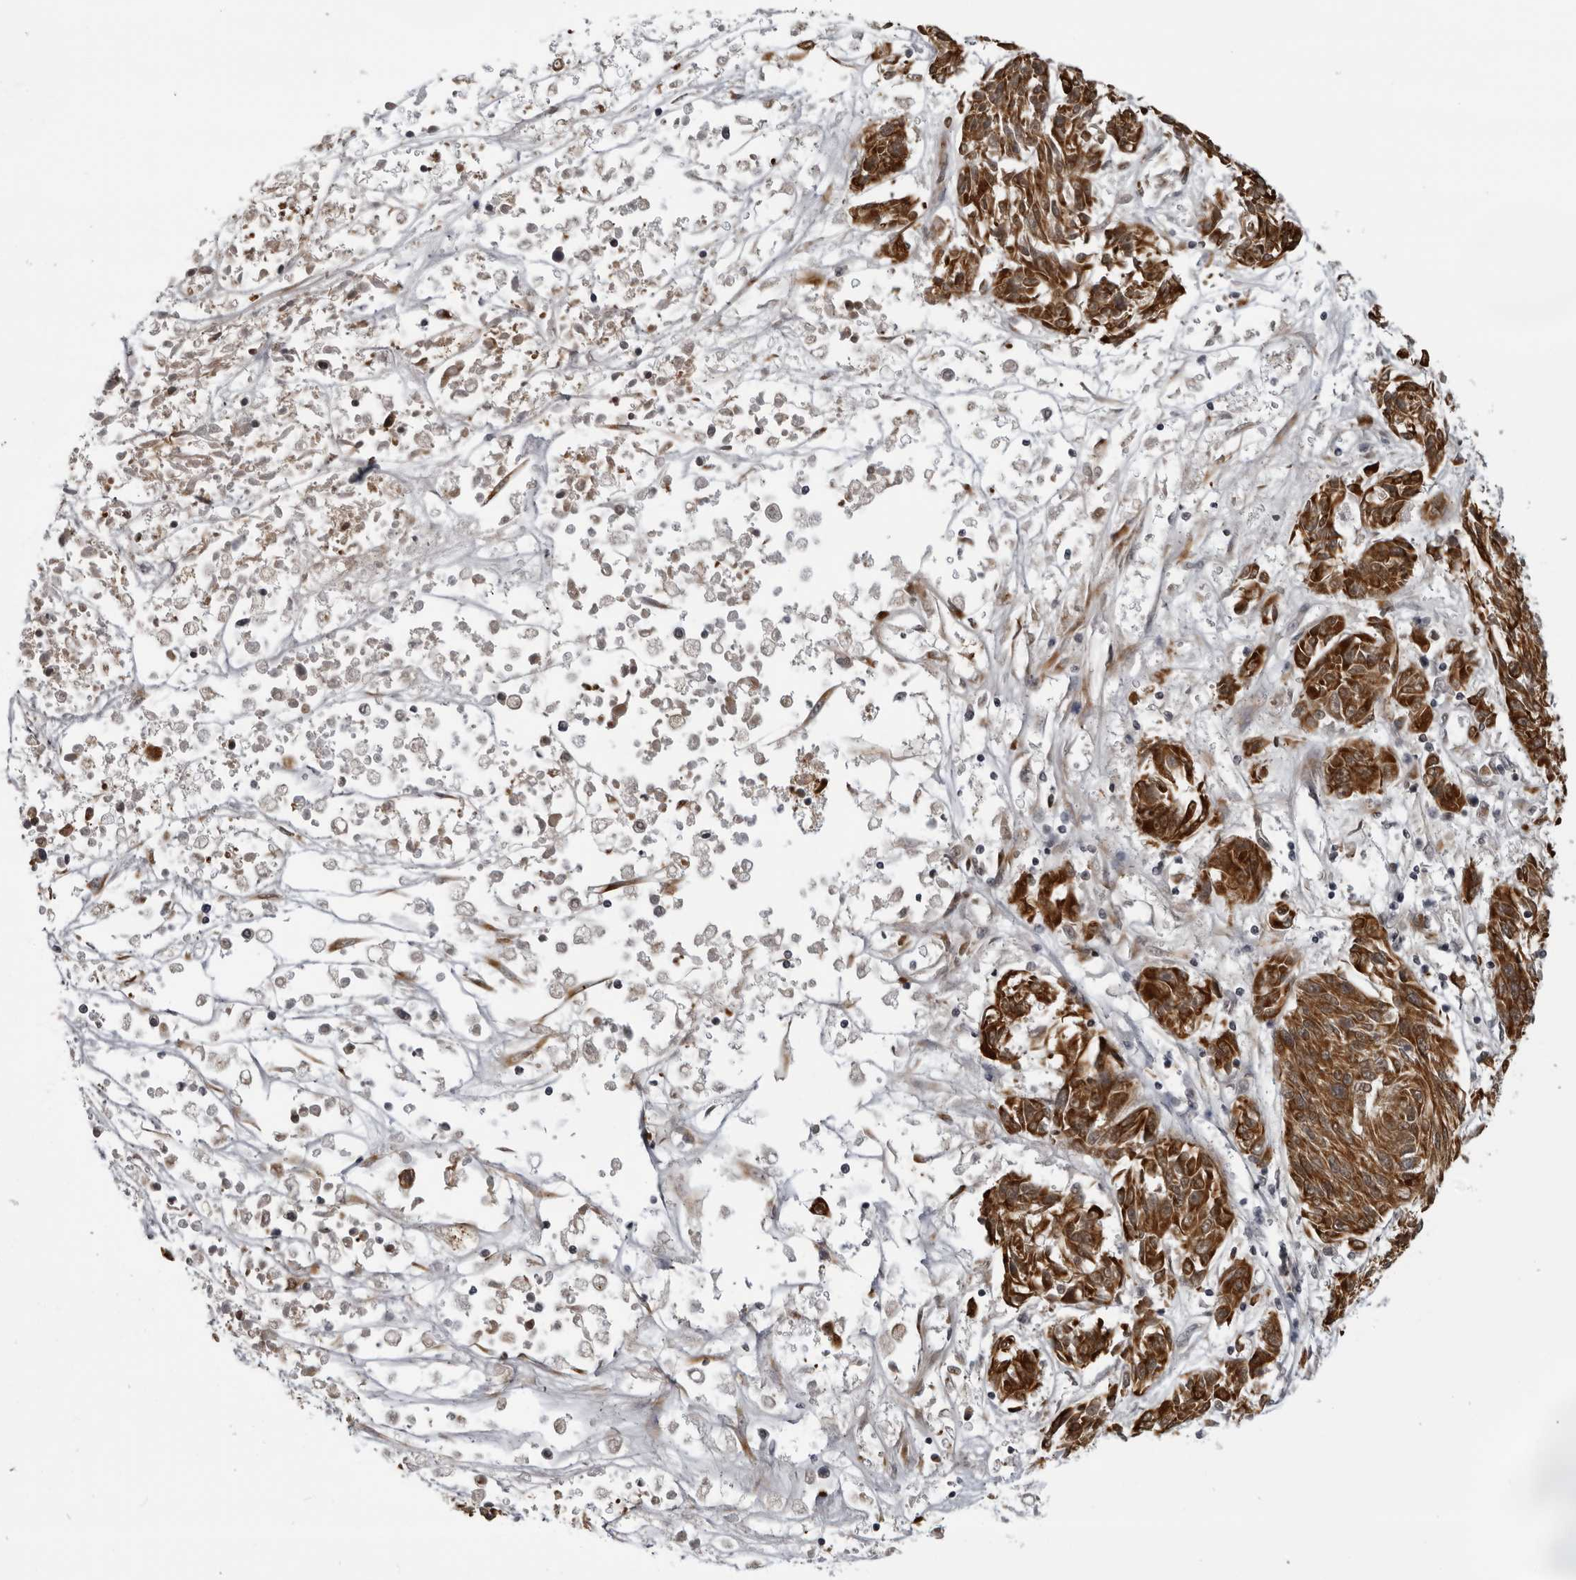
{"staining": {"intensity": "strong", "quantity": ">75%", "location": "cytoplasmic/membranous"}, "tissue": "melanoma", "cell_type": "Tumor cells", "image_type": "cancer", "snomed": [{"axis": "morphology", "description": "Malignant melanoma, NOS"}, {"axis": "topography", "description": "Skin"}], "caption": "A high-resolution micrograph shows immunohistochemistry staining of malignant melanoma, which exhibits strong cytoplasmic/membranous expression in about >75% of tumor cells.", "gene": "THOP1", "patient": {"sex": "male", "age": 53}}